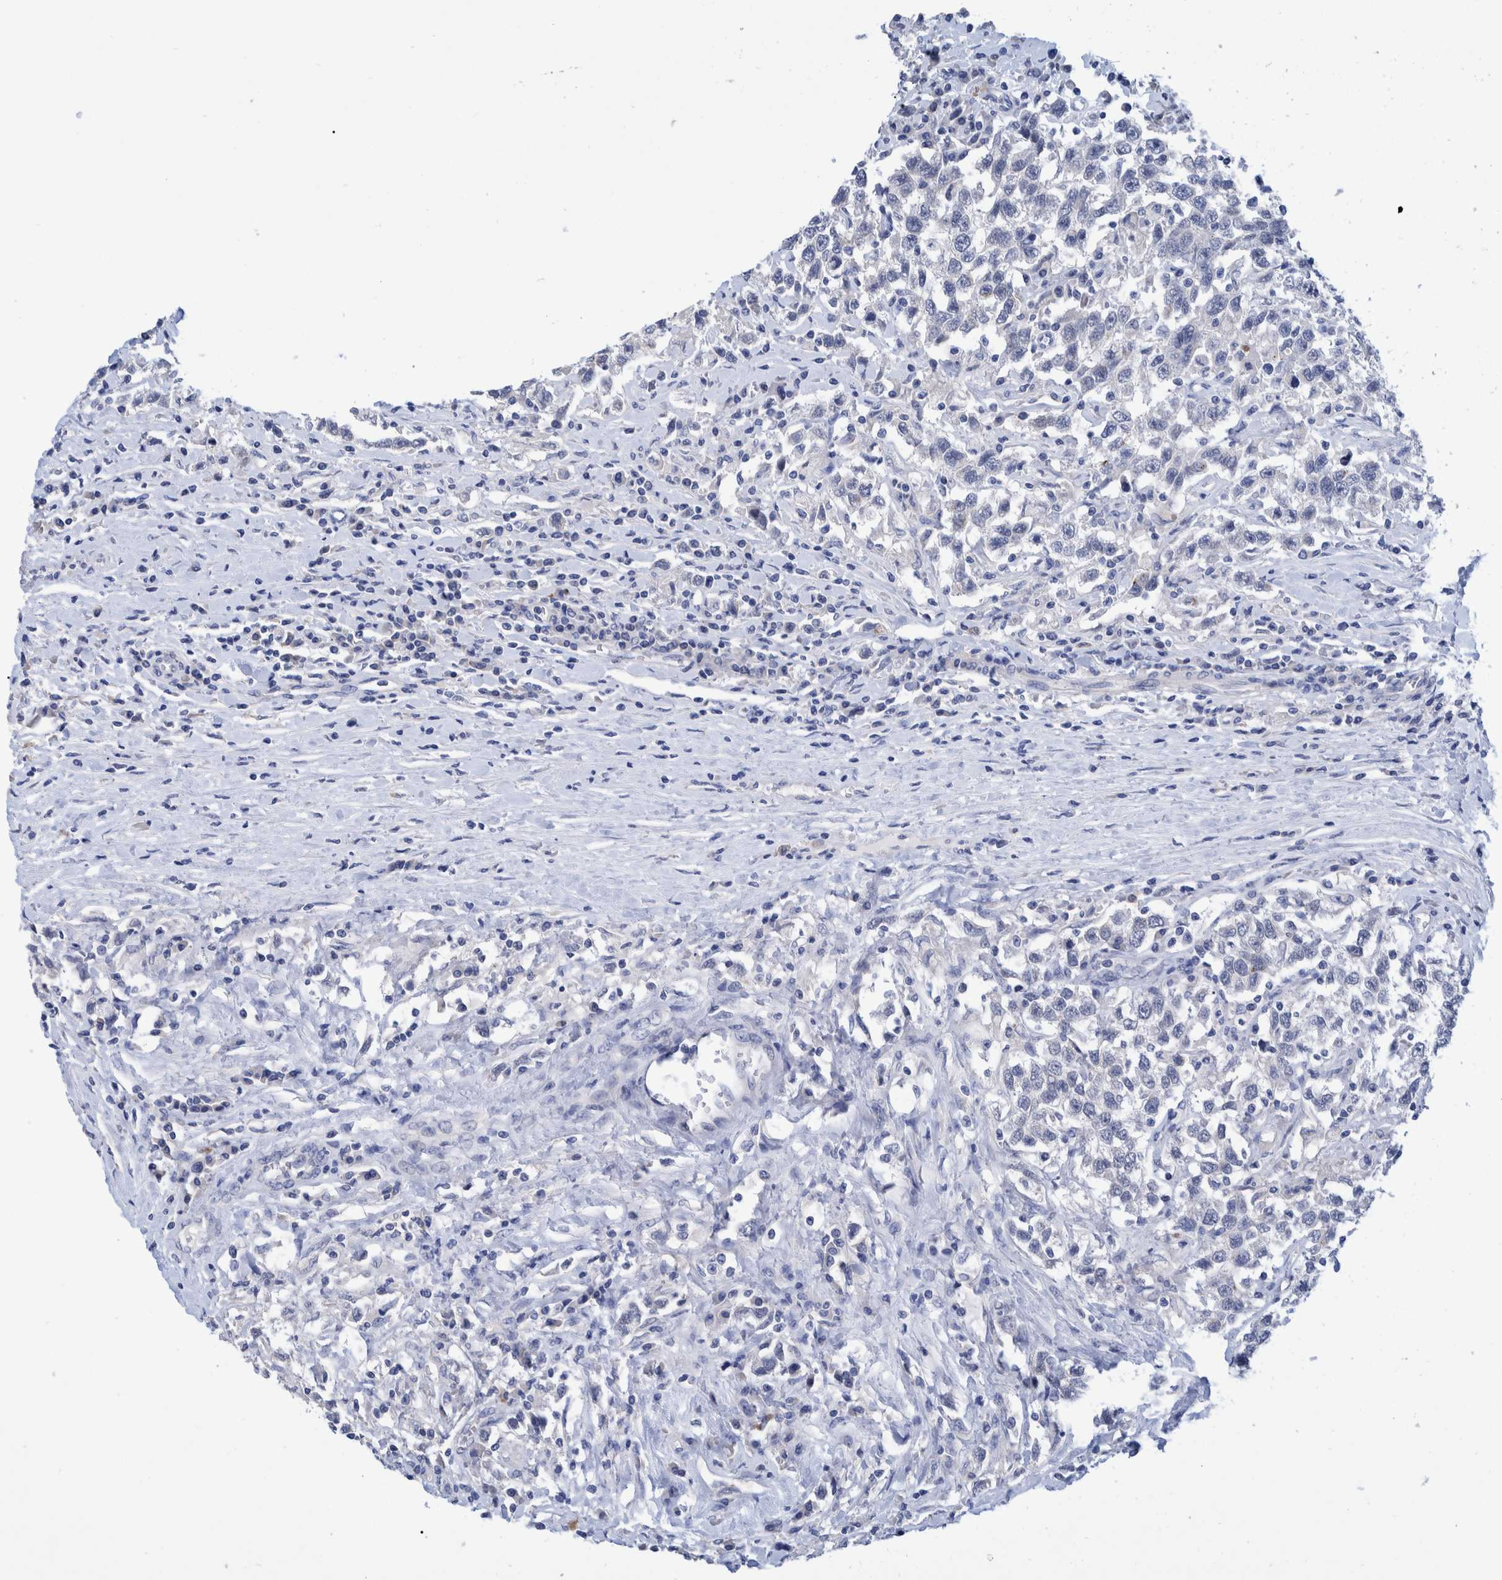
{"staining": {"intensity": "negative", "quantity": "none", "location": "none"}, "tissue": "testis cancer", "cell_type": "Tumor cells", "image_type": "cancer", "snomed": [{"axis": "morphology", "description": "Seminoma, NOS"}, {"axis": "topography", "description": "Testis"}], "caption": "Immunohistochemical staining of testis cancer demonstrates no significant staining in tumor cells. (Brightfield microscopy of DAB (3,3'-diaminobenzidine) immunohistochemistry (IHC) at high magnification).", "gene": "MKS1", "patient": {"sex": "male", "age": 41}}